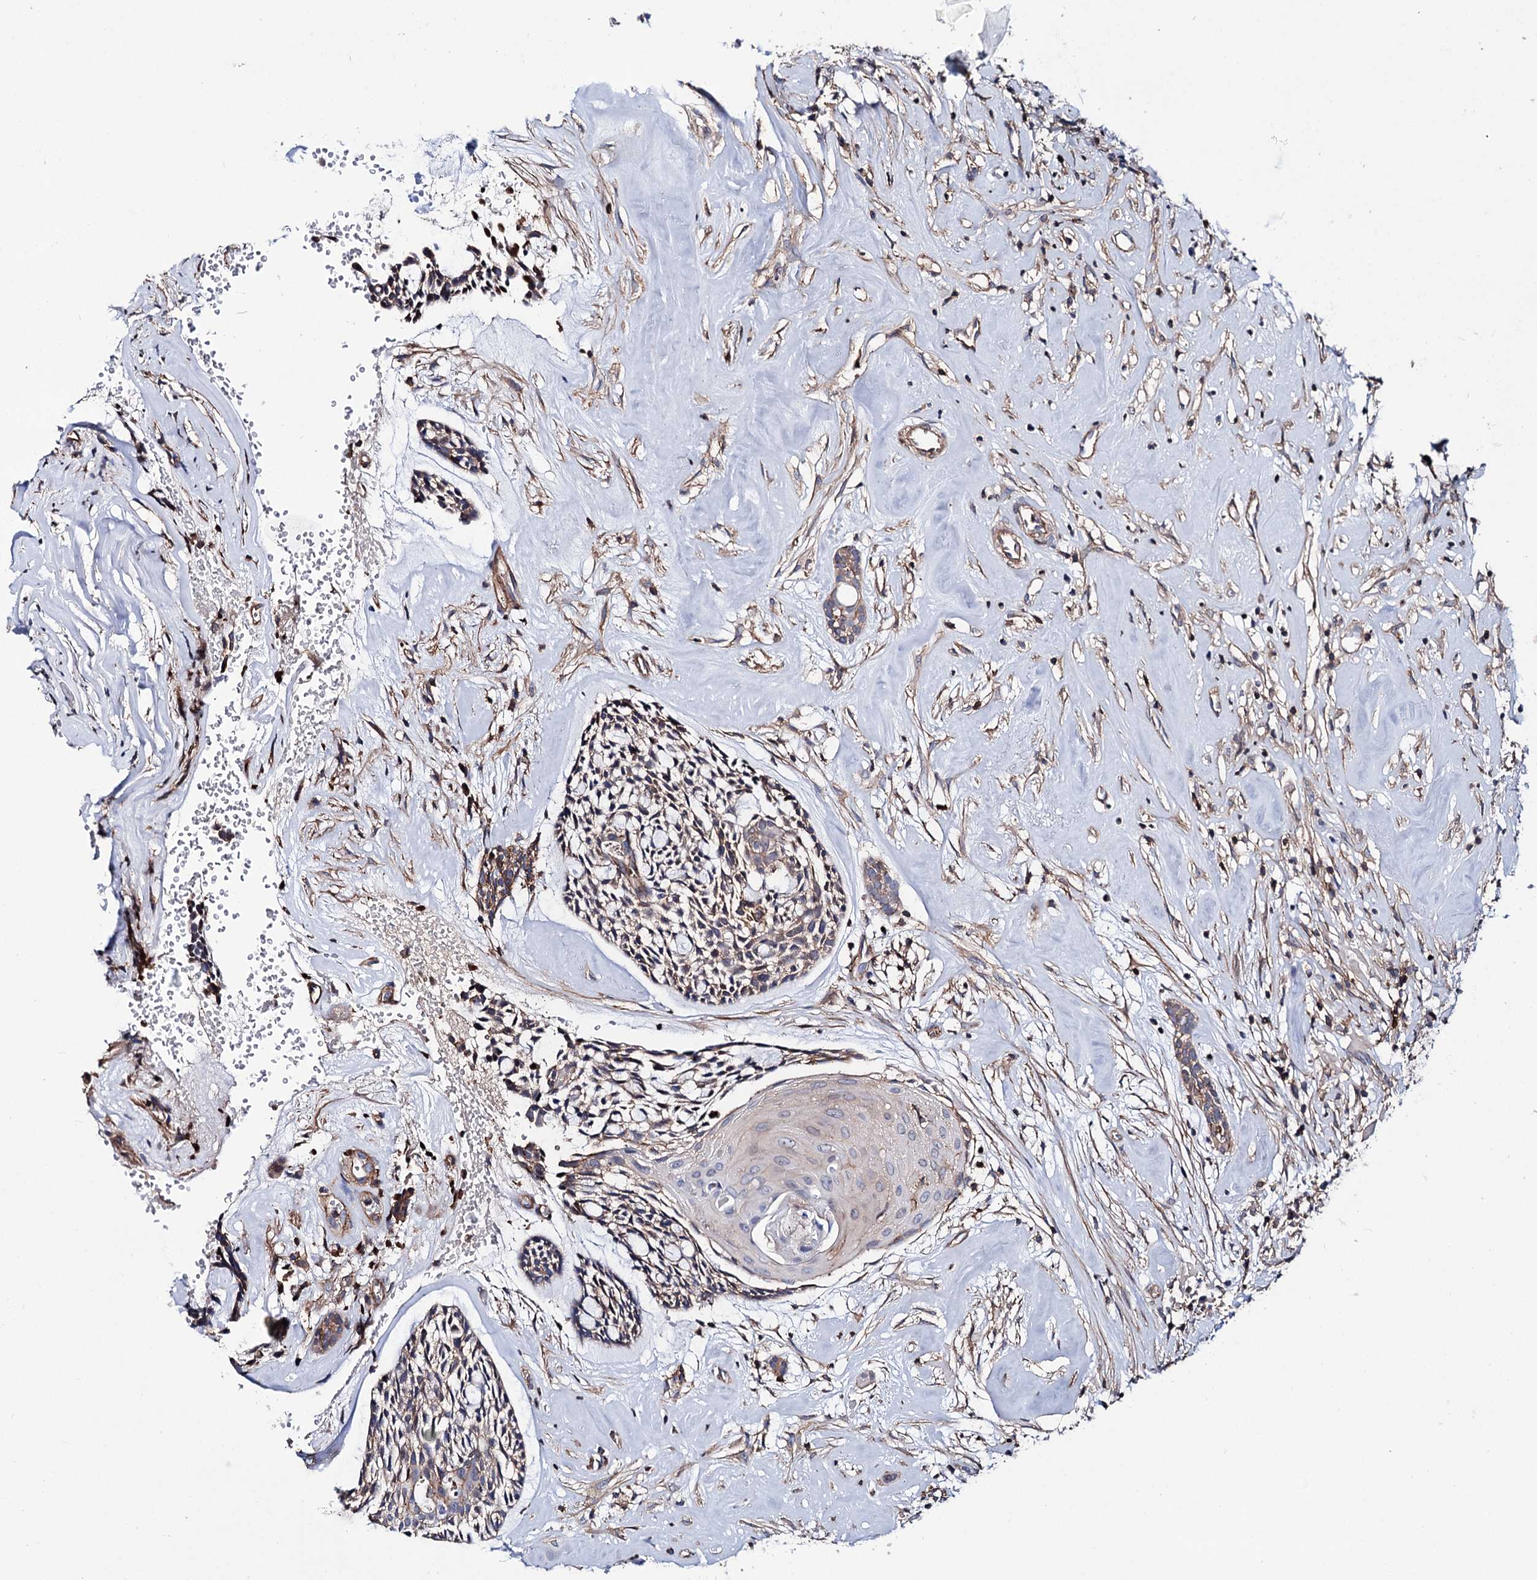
{"staining": {"intensity": "weak", "quantity": "25%-75%", "location": "cytoplasmic/membranous"}, "tissue": "head and neck cancer", "cell_type": "Tumor cells", "image_type": "cancer", "snomed": [{"axis": "morphology", "description": "Adenocarcinoma, NOS"}, {"axis": "topography", "description": "Subcutis"}, {"axis": "topography", "description": "Head-Neck"}], "caption": "A high-resolution histopathology image shows immunohistochemistry (IHC) staining of head and neck cancer (adenocarcinoma), which reveals weak cytoplasmic/membranous positivity in about 25%-75% of tumor cells.", "gene": "DEF6", "patient": {"sex": "female", "age": 73}}